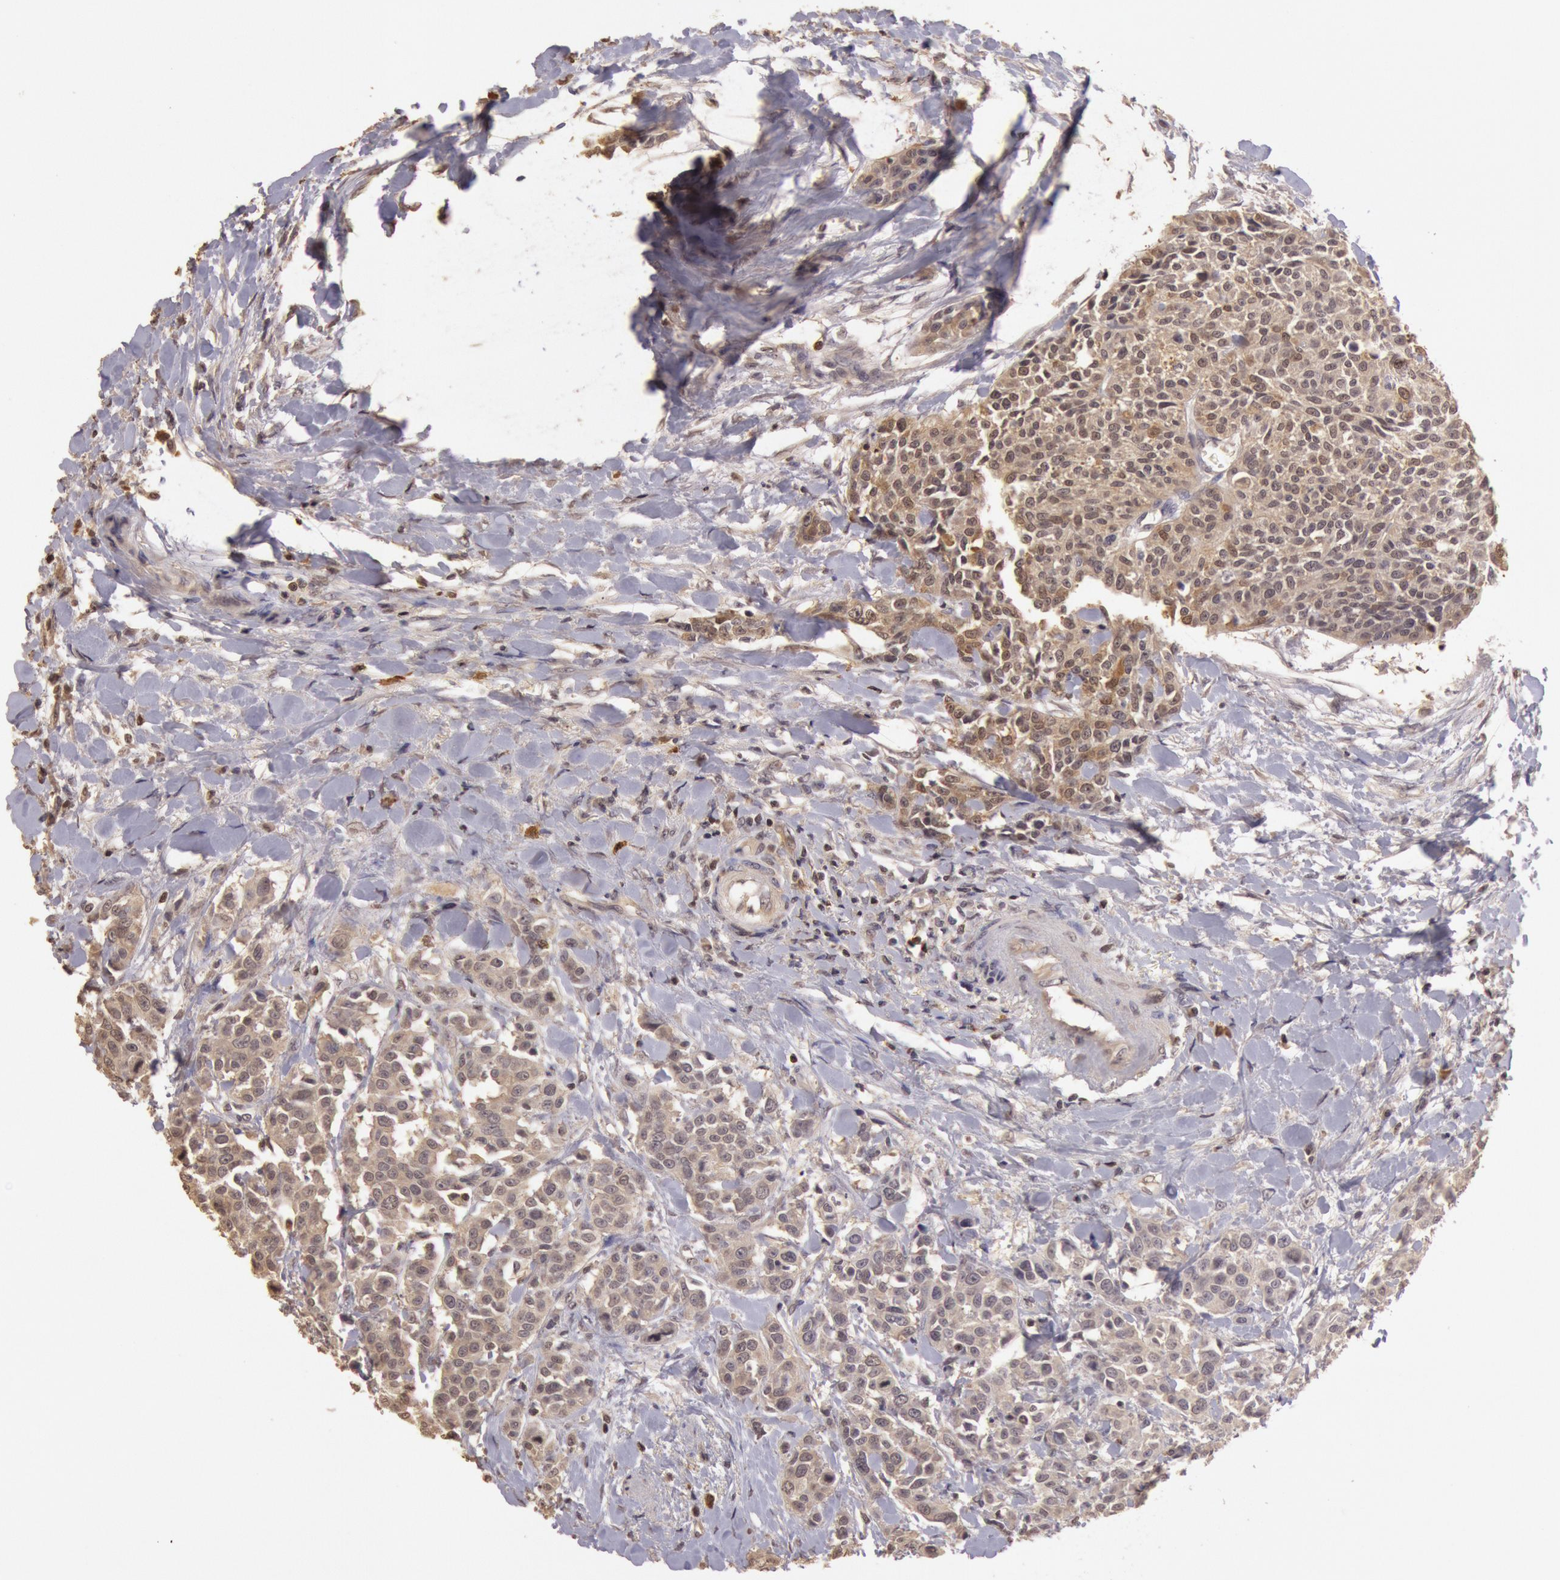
{"staining": {"intensity": "weak", "quantity": ">75%", "location": "cytoplasmic/membranous"}, "tissue": "urothelial cancer", "cell_type": "Tumor cells", "image_type": "cancer", "snomed": [{"axis": "morphology", "description": "Urothelial carcinoma, High grade"}, {"axis": "topography", "description": "Urinary bladder"}], "caption": "A high-resolution image shows immunohistochemistry staining of urothelial cancer, which displays weak cytoplasmic/membranous staining in approximately >75% of tumor cells.", "gene": "SOD1", "patient": {"sex": "male", "age": 56}}